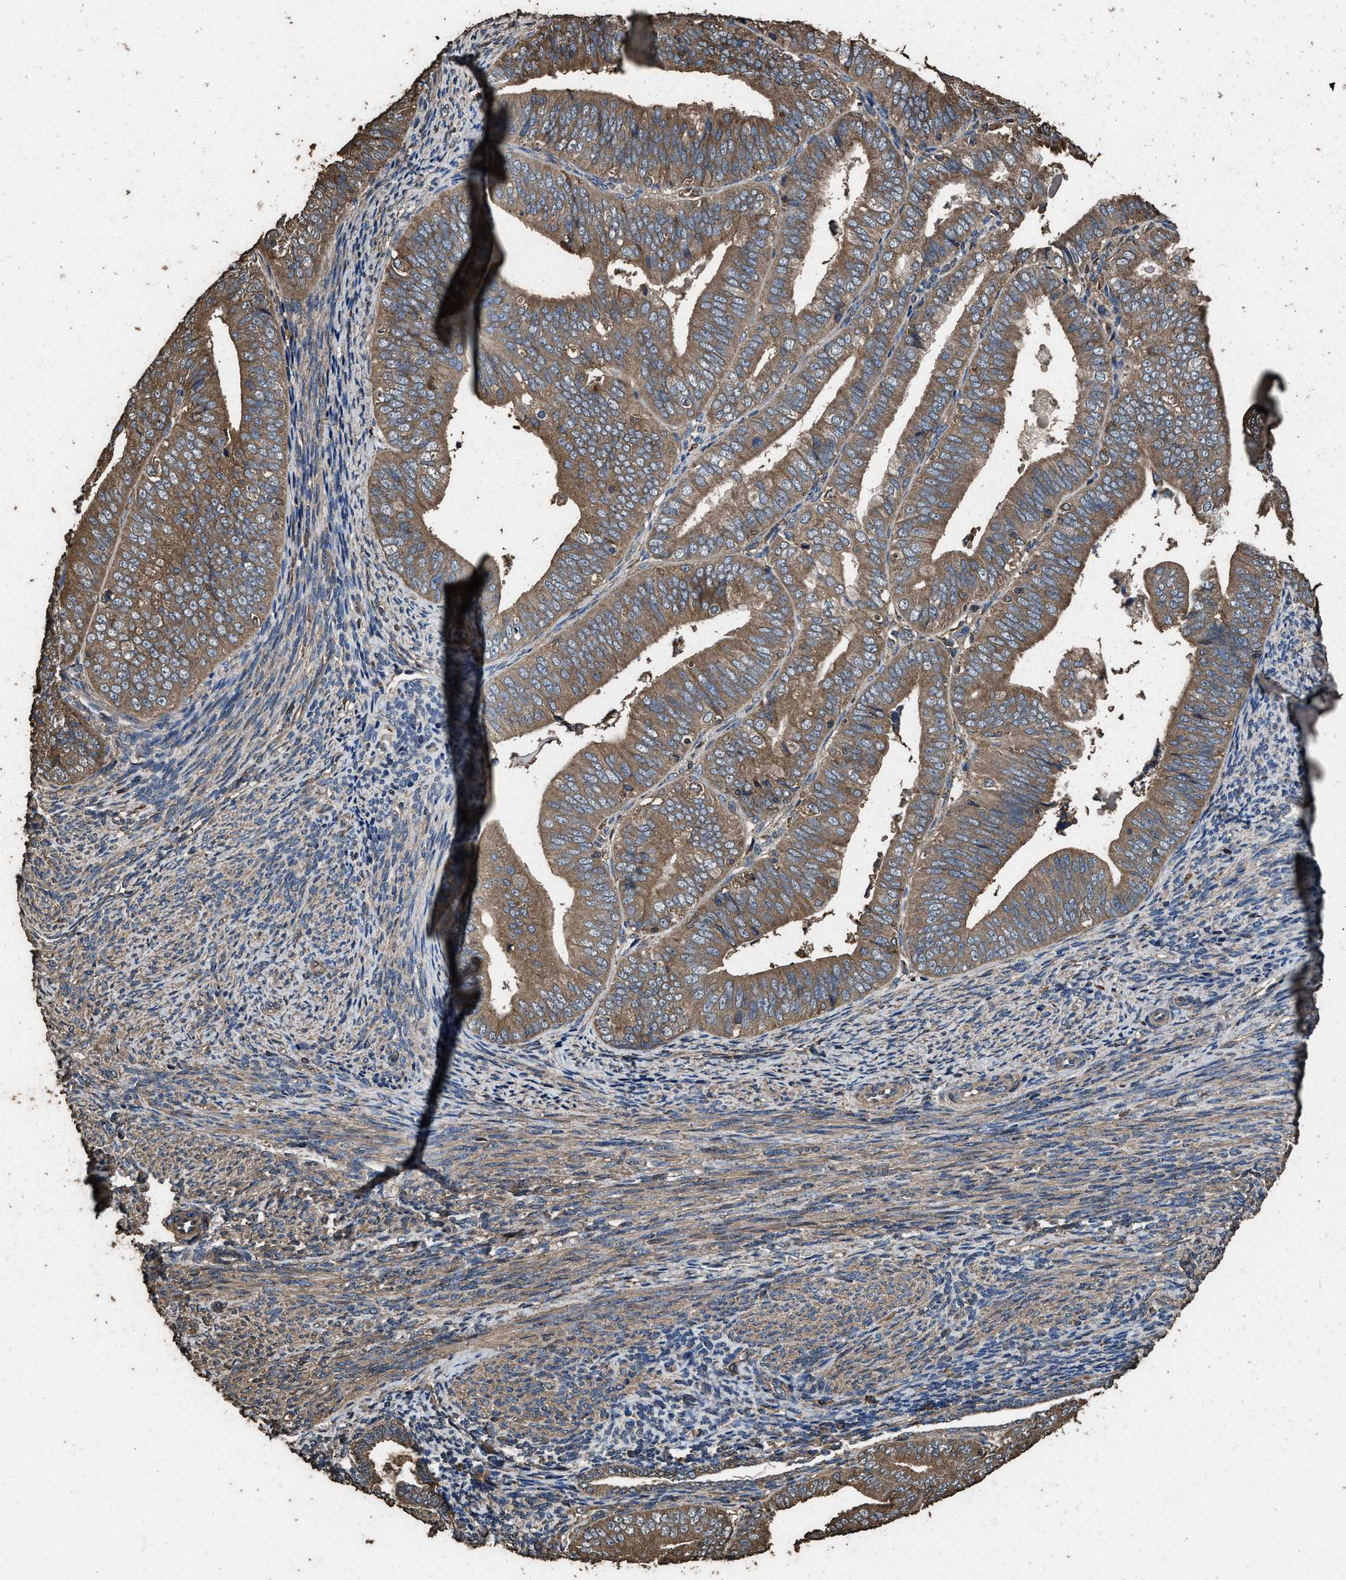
{"staining": {"intensity": "moderate", "quantity": ">75%", "location": "cytoplasmic/membranous"}, "tissue": "endometrial cancer", "cell_type": "Tumor cells", "image_type": "cancer", "snomed": [{"axis": "morphology", "description": "Adenocarcinoma, NOS"}, {"axis": "topography", "description": "Endometrium"}], "caption": "Protein staining of endometrial cancer tissue reveals moderate cytoplasmic/membranous positivity in about >75% of tumor cells. Immunohistochemistry (ihc) stains the protein in brown and the nuclei are stained blue.", "gene": "ZMYND19", "patient": {"sex": "female", "age": 63}}